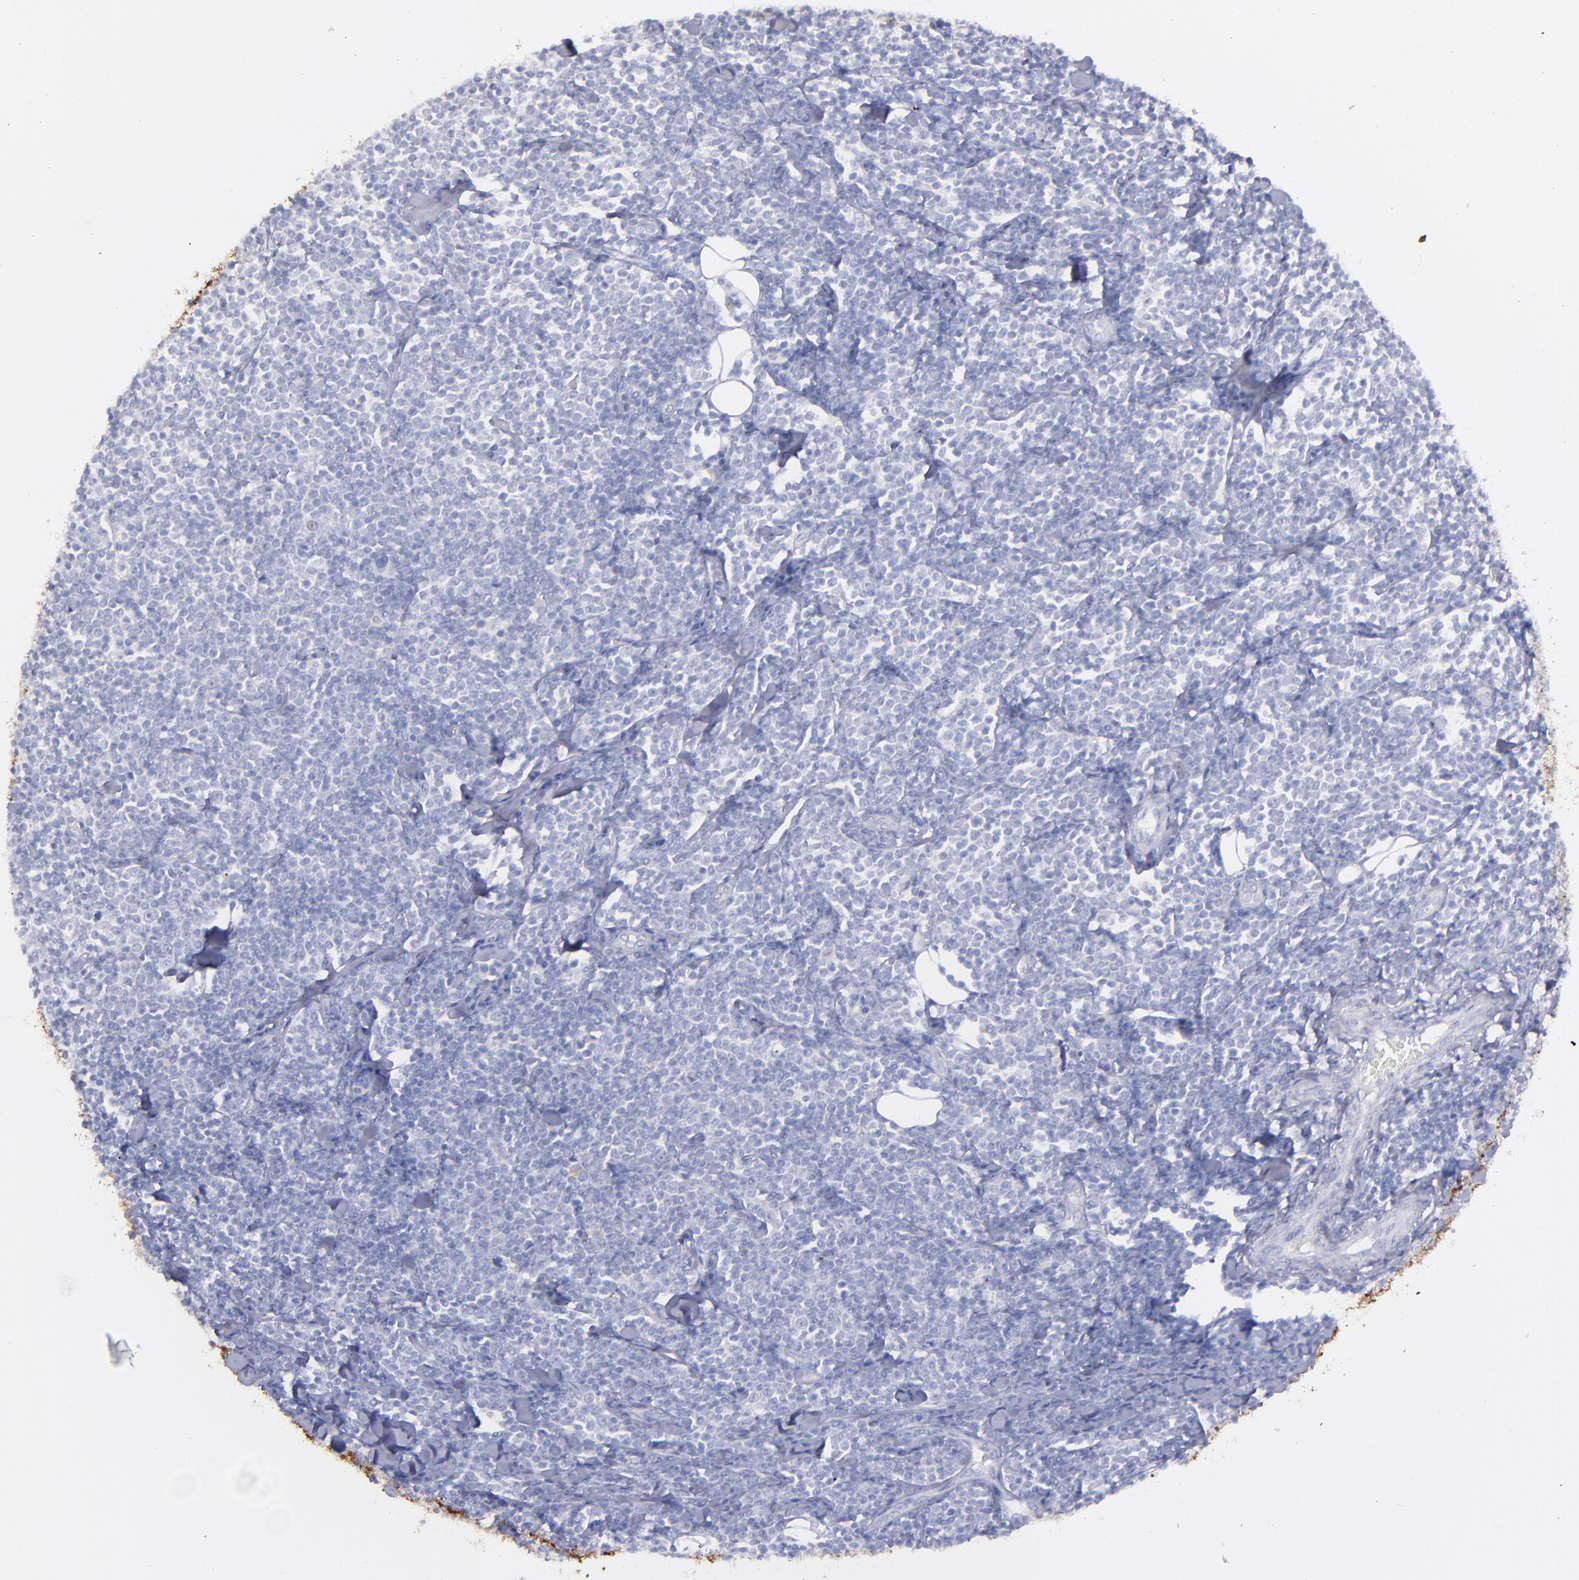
{"staining": {"intensity": "negative", "quantity": "none", "location": "none"}, "tissue": "lymphoma", "cell_type": "Tumor cells", "image_type": "cancer", "snomed": [{"axis": "morphology", "description": "Malignant lymphoma, non-Hodgkin's type, Low grade"}, {"axis": "topography", "description": "Soft tissue"}], "caption": "Immunohistochemistry photomicrograph of low-grade malignant lymphoma, non-Hodgkin's type stained for a protein (brown), which shows no staining in tumor cells. (DAB immunohistochemistry with hematoxylin counter stain).", "gene": "SNAP25", "patient": {"sex": "male", "age": 92}}